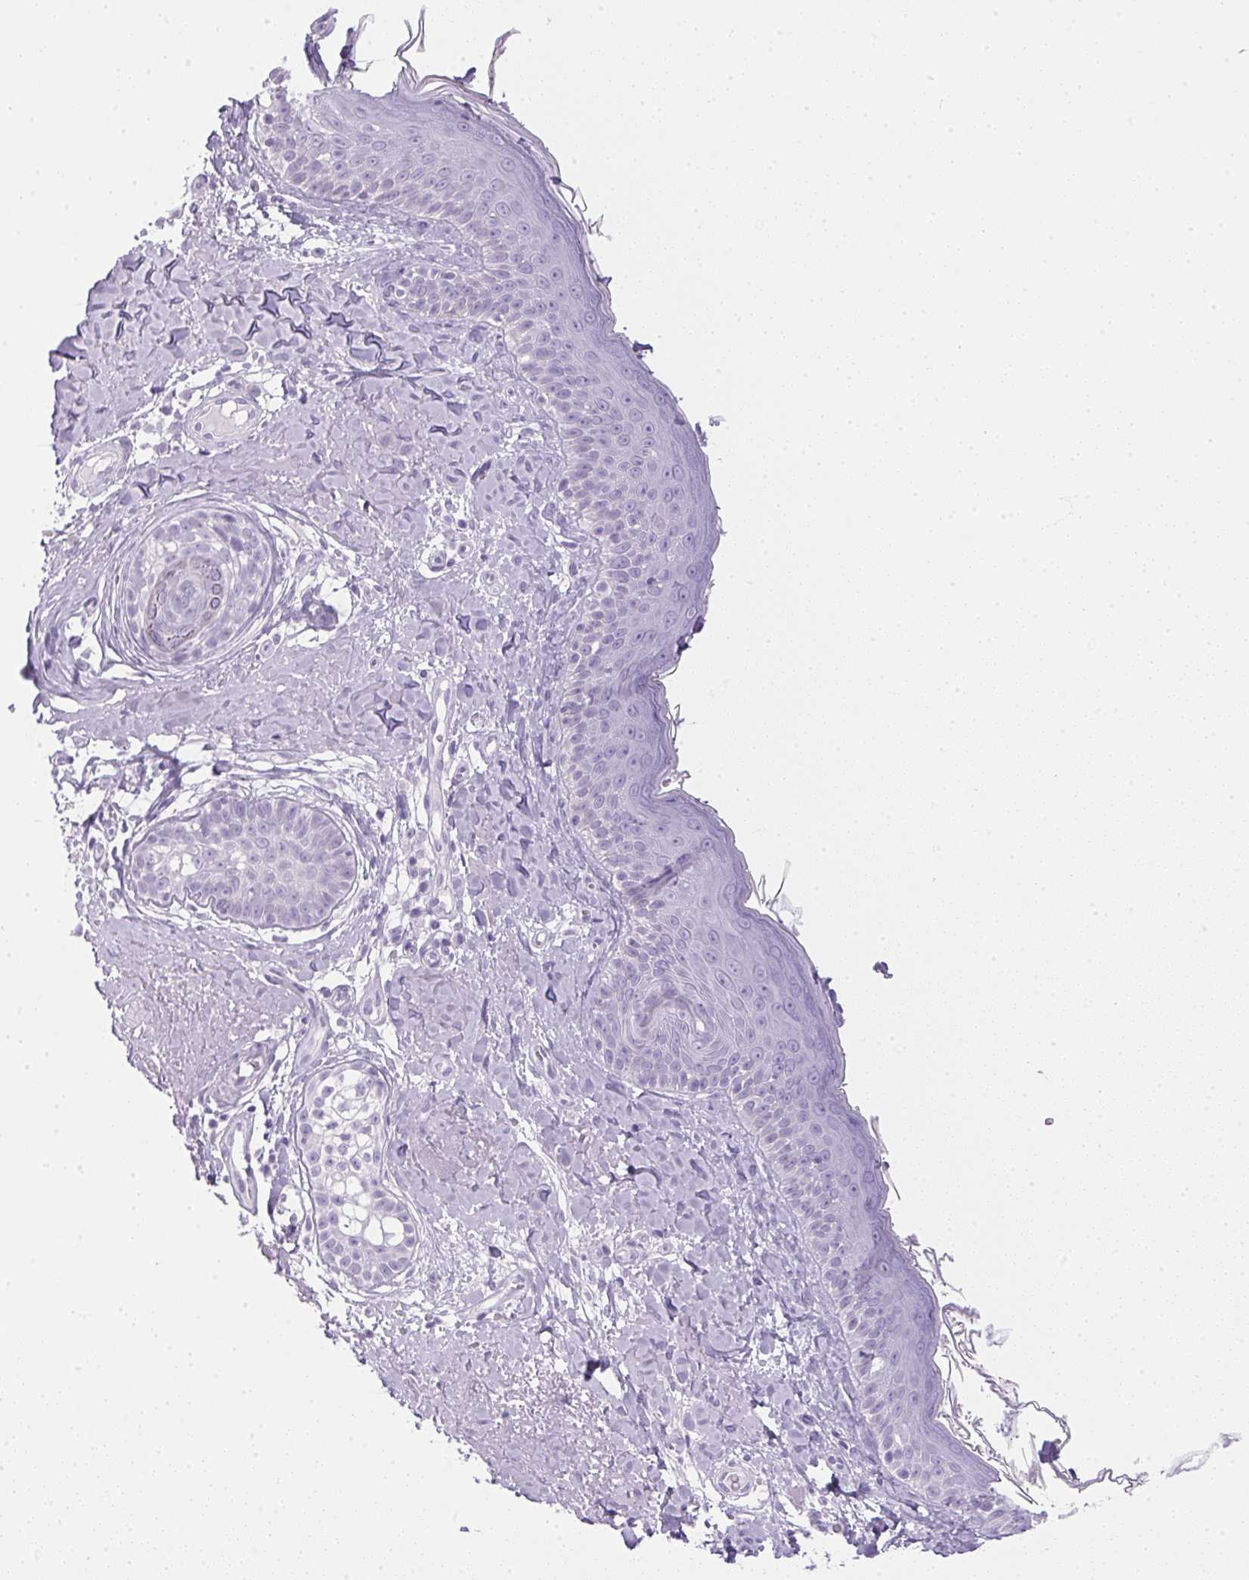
{"staining": {"intensity": "negative", "quantity": "none", "location": "none"}, "tissue": "skin", "cell_type": "Fibroblasts", "image_type": "normal", "snomed": [{"axis": "morphology", "description": "Normal tissue, NOS"}, {"axis": "topography", "description": "Skin"}], "caption": "There is no significant staining in fibroblasts of skin. Brightfield microscopy of IHC stained with DAB (3,3'-diaminobenzidine) (brown) and hematoxylin (blue), captured at high magnification.", "gene": "CPB1", "patient": {"sex": "male", "age": 73}}